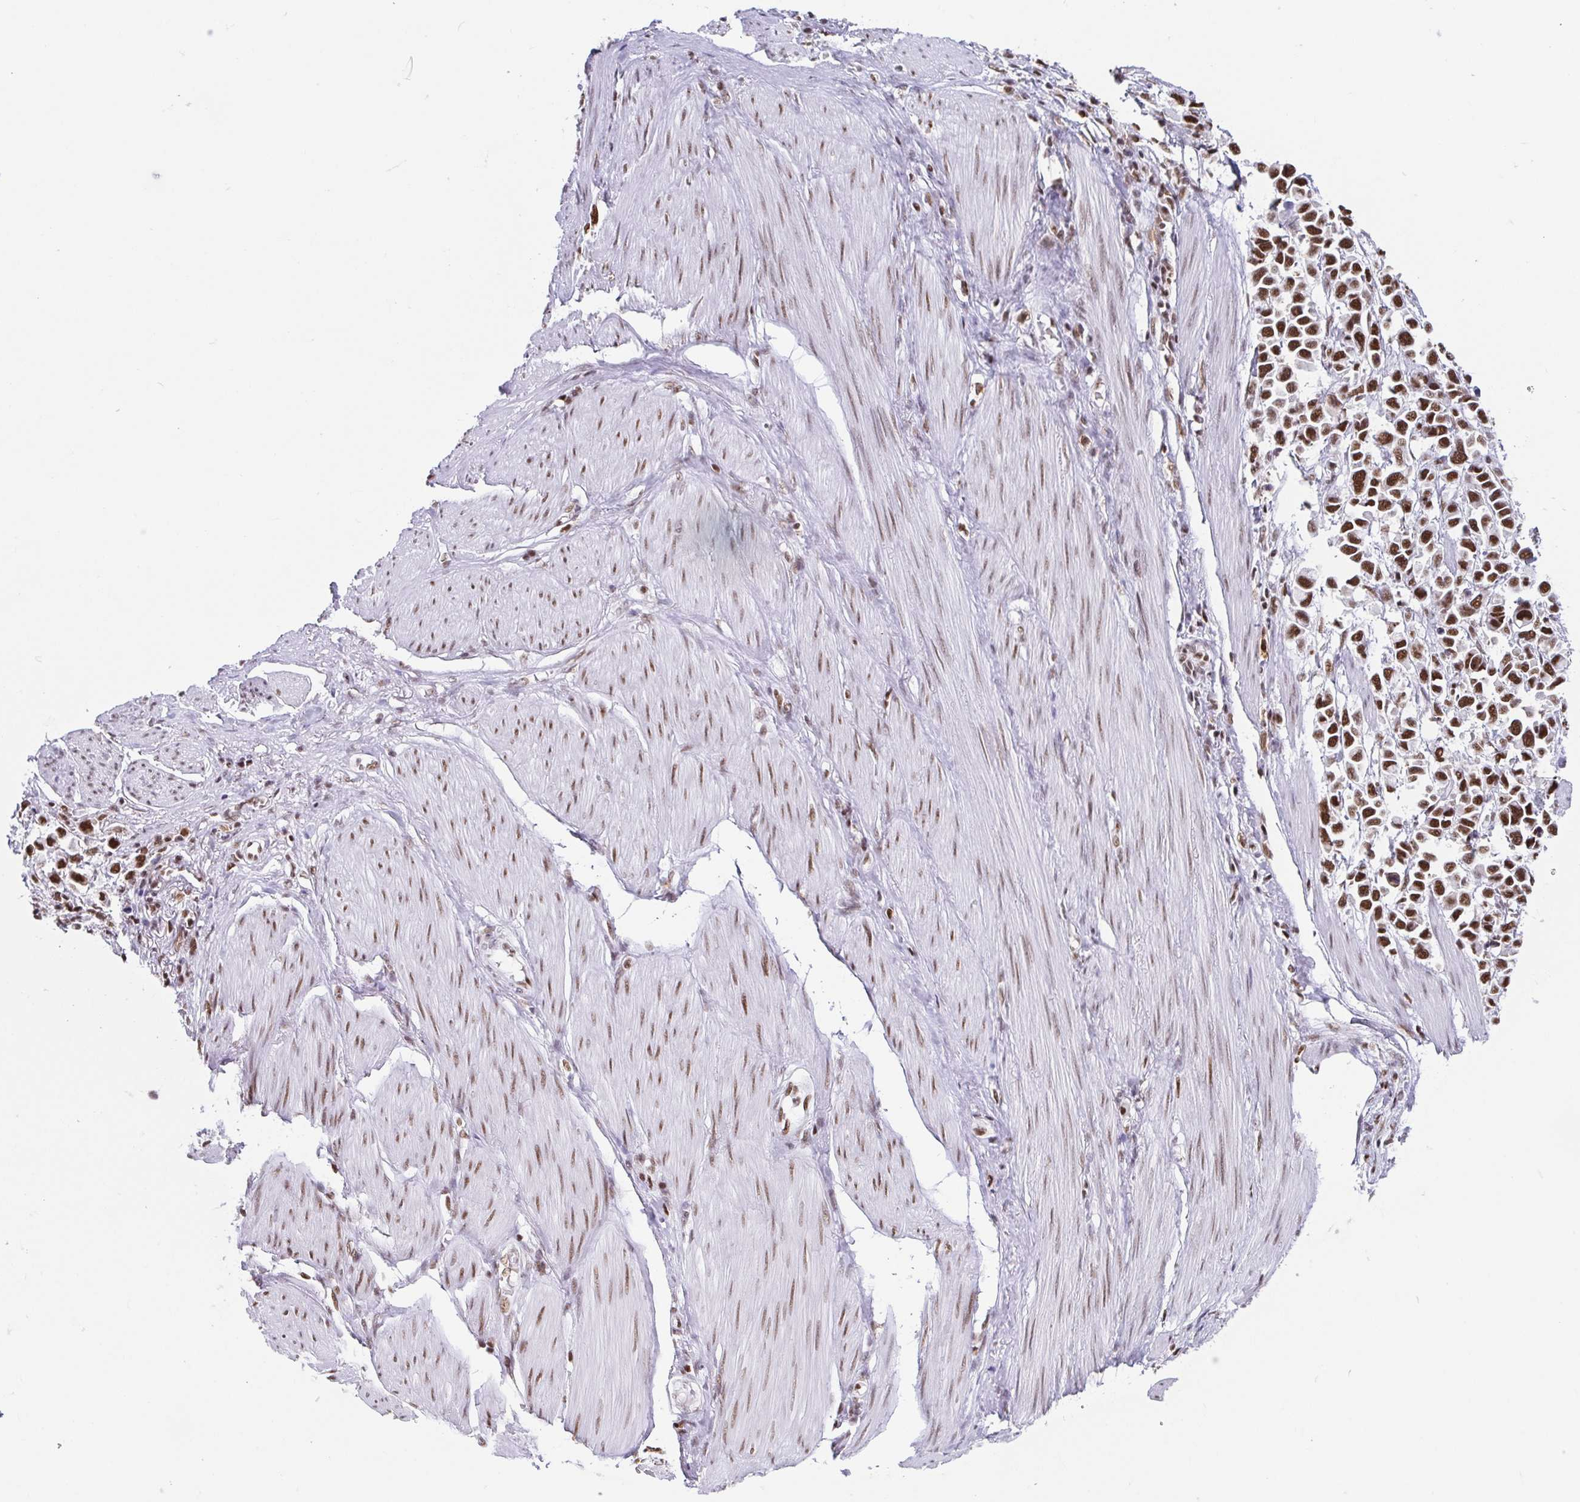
{"staining": {"intensity": "strong", "quantity": ">75%", "location": "nuclear"}, "tissue": "stomach cancer", "cell_type": "Tumor cells", "image_type": "cancer", "snomed": [{"axis": "morphology", "description": "Adenocarcinoma, NOS"}, {"axis": "topography", "description": "Stomach"}], "caption": "A high-resolution micrograph shows IHC staining of stomach adenocarcinoma, which demonstrates strong nuclear positivity in about >75% of tumor cells. (DAB (3,3'-diaminobenzidine) IHC, brown staining for protein, blue staining for nuclei).", "gene": "EWSR1", "patient": {"sex": "female", "age": 81}}